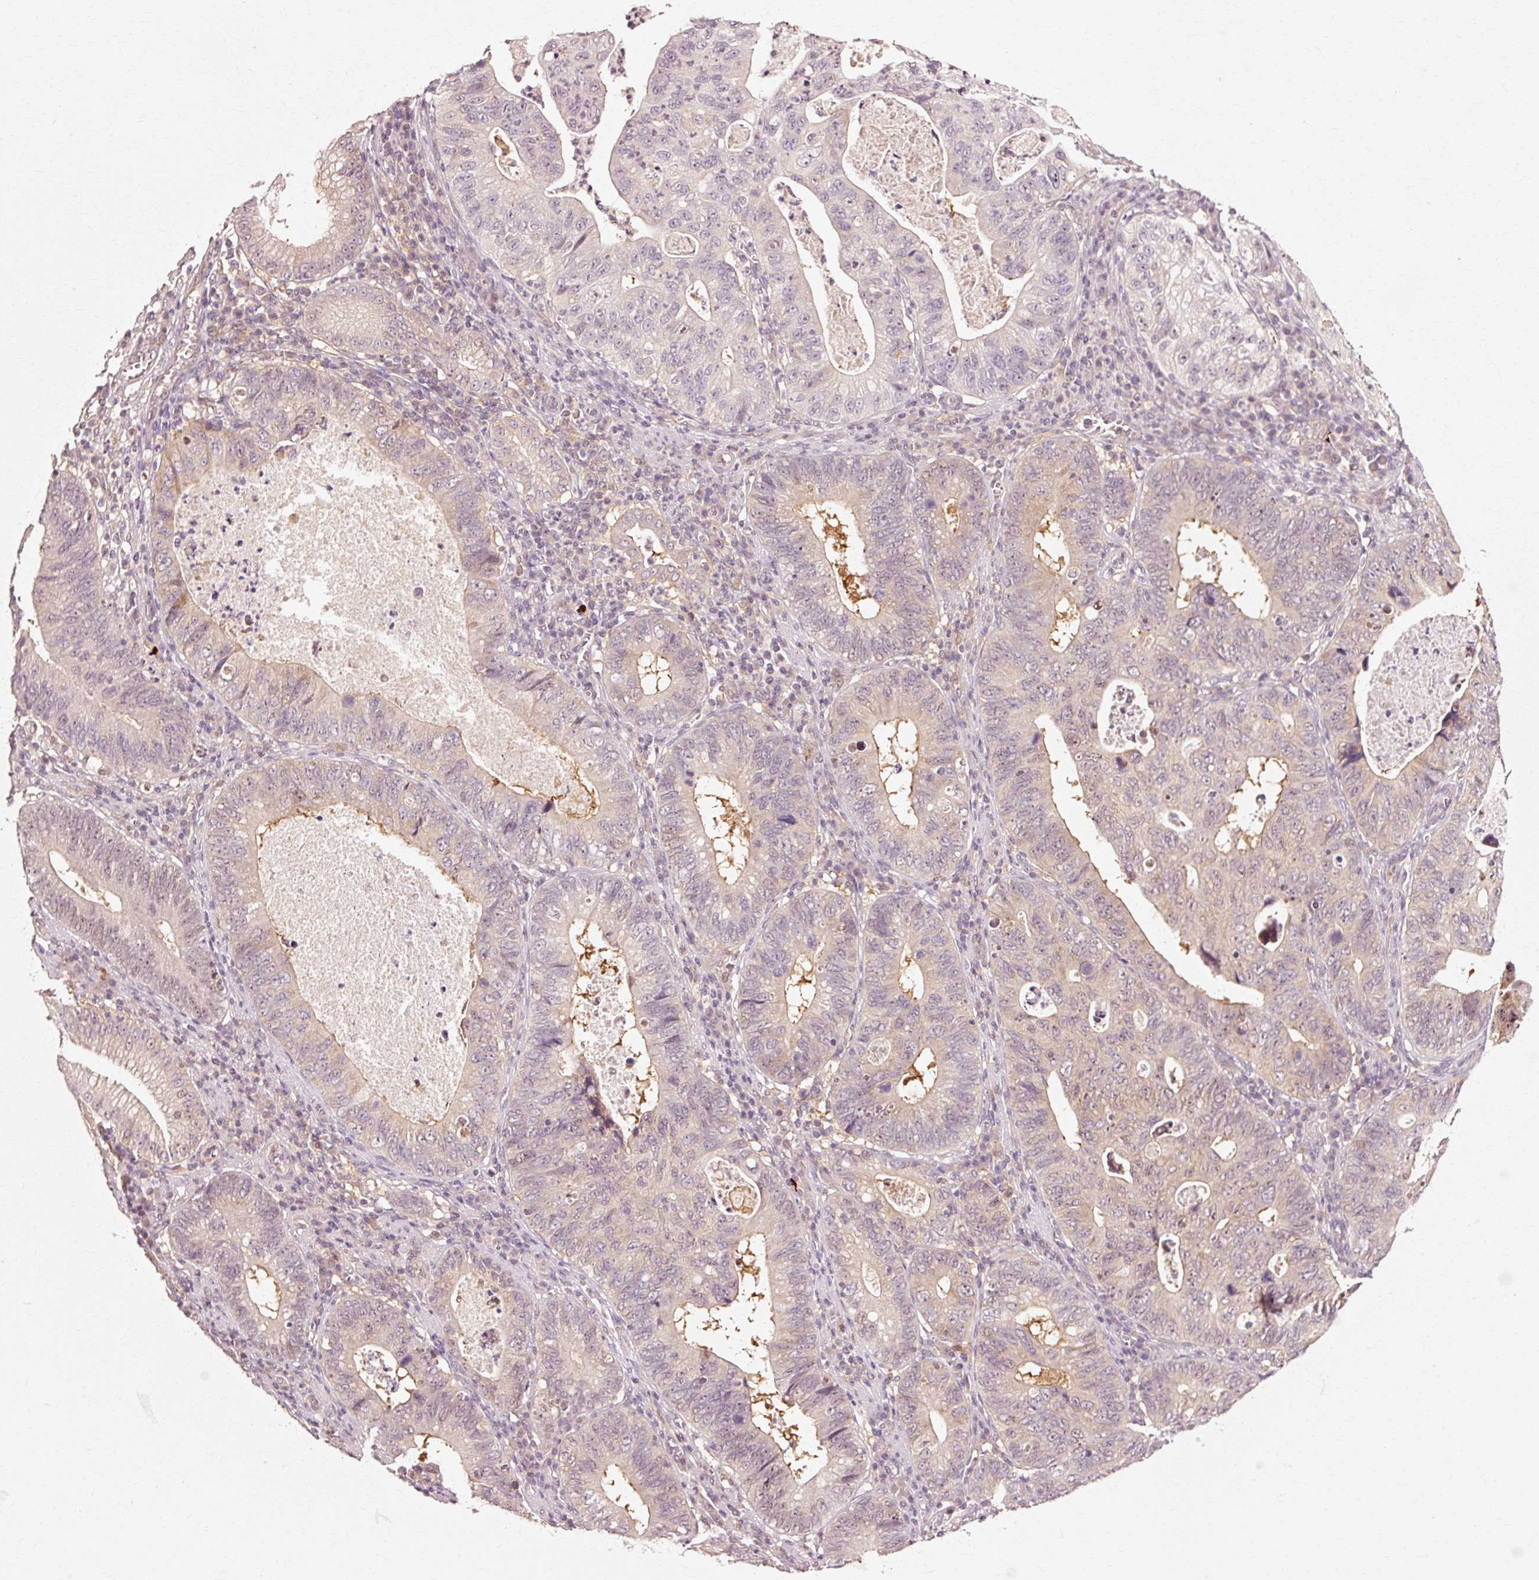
{"staining": {"intensity": "weak", "quantity": "25%-75%", "location": "cytoplasmic/membranous"}, "tissue": "stomach cancer", "cell_type": "Tumor cells", "image_type": "cancer", "snomed": [{"axis": "morphology", "description": "Adenocarcinoma, NOS"}, {"axis": "topography", "description": "Stomach"}], "caption": "A brown stain highlights weak cytoplasmic/membranous staining of a protein in human stomach cancer (adenocarcinoma) tumor cells.", "gene": "RGPD5", "patient": {"sex": "male", "age": 59}}